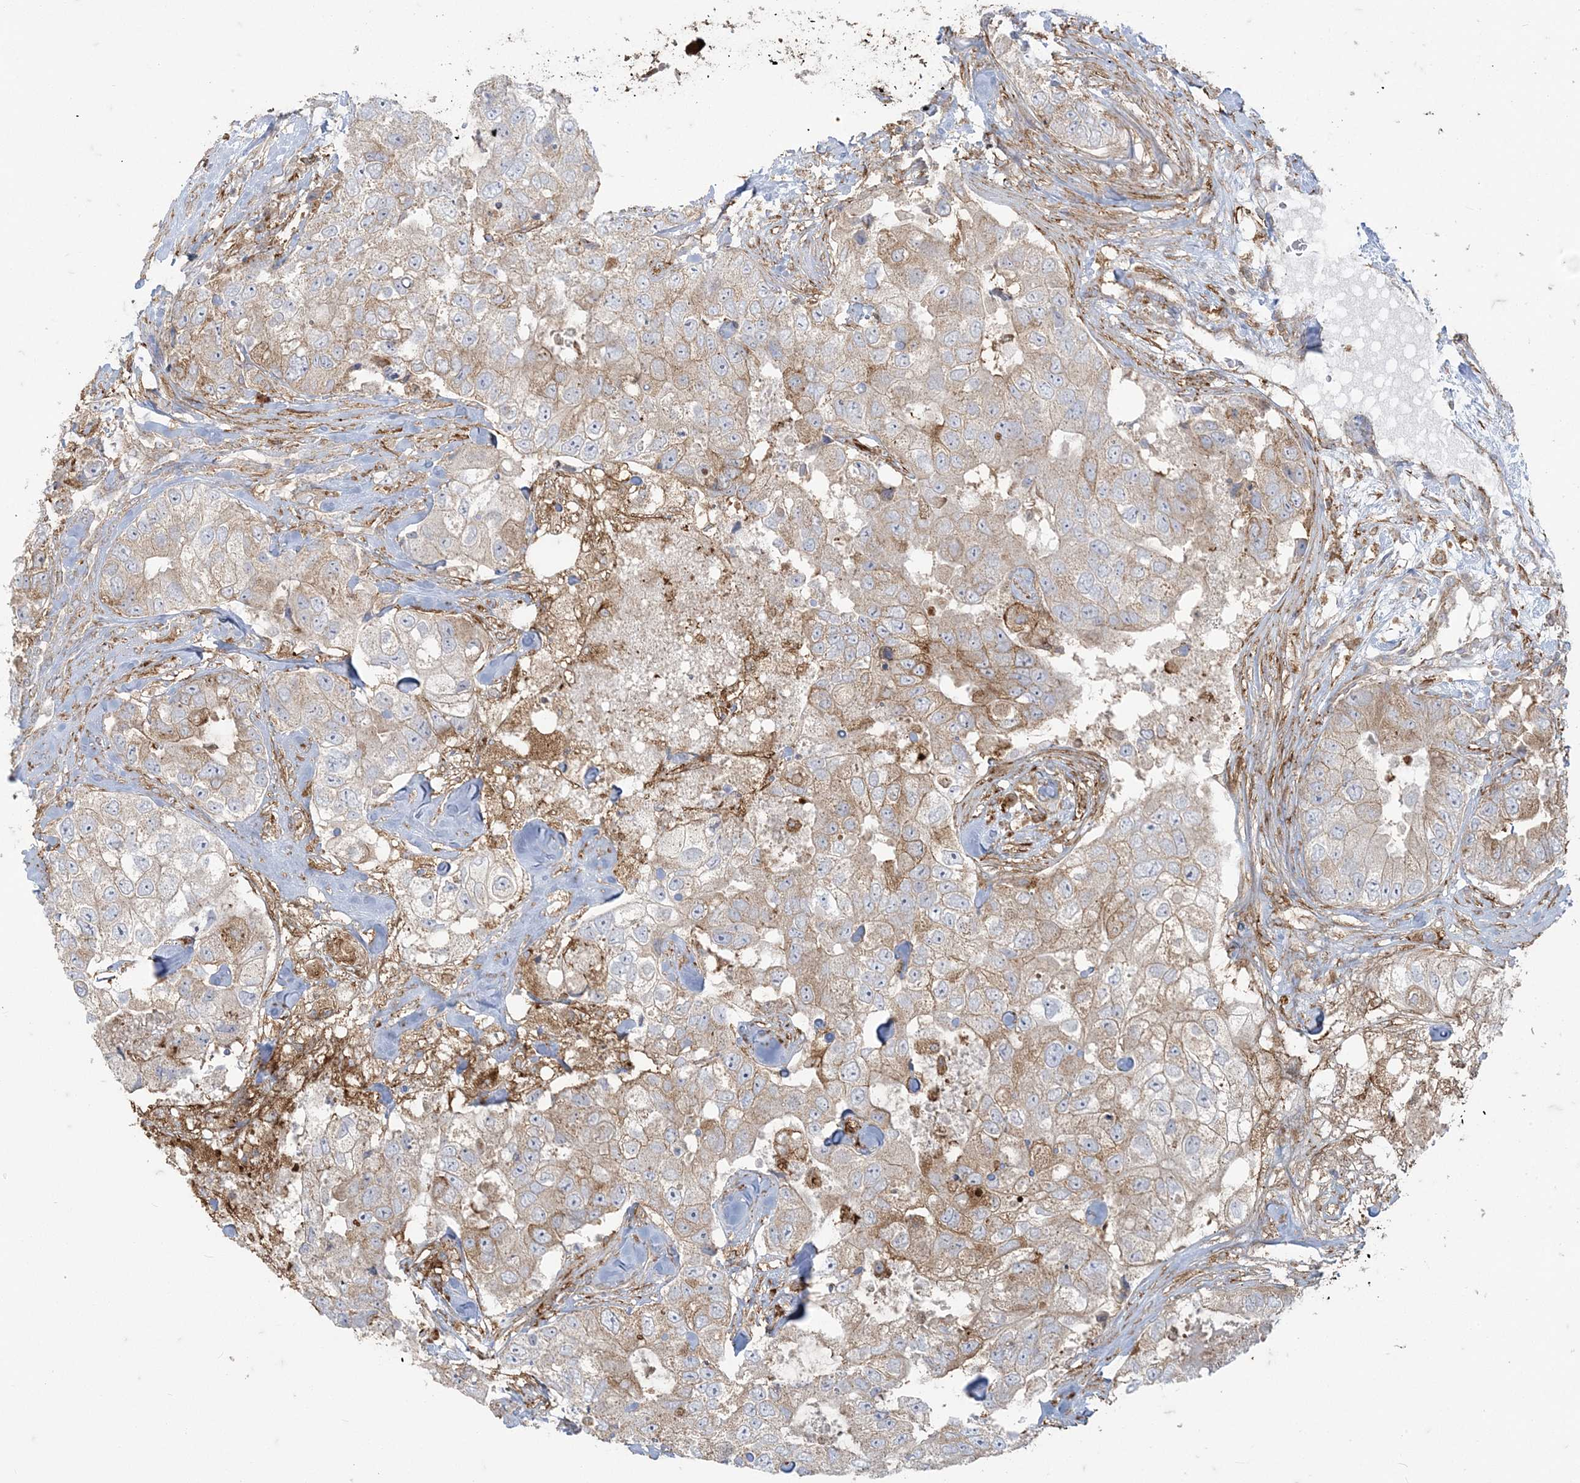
{"staining": {"intensity": "moderate", "quantity": "25%-75%", "location": "cytoplasmic/membranous"}, "tissue": "breast cancer", "cell_type": "Tumor cells", "image_type": "cancer", "snomed": [{"axis": "morphology", "description": "Duct carcinoma"}, {"axis": "topography", "description": "Breast"}], "caption": "Approximately 25%-75% of tumor cells in human breast cancer demonstrate moderate cytoplasmic/membranous protein positivity as visualized by brown immunohistochemical staining.", "gene": "DERL3", "patient": {"sex": "female", "age": 62}}